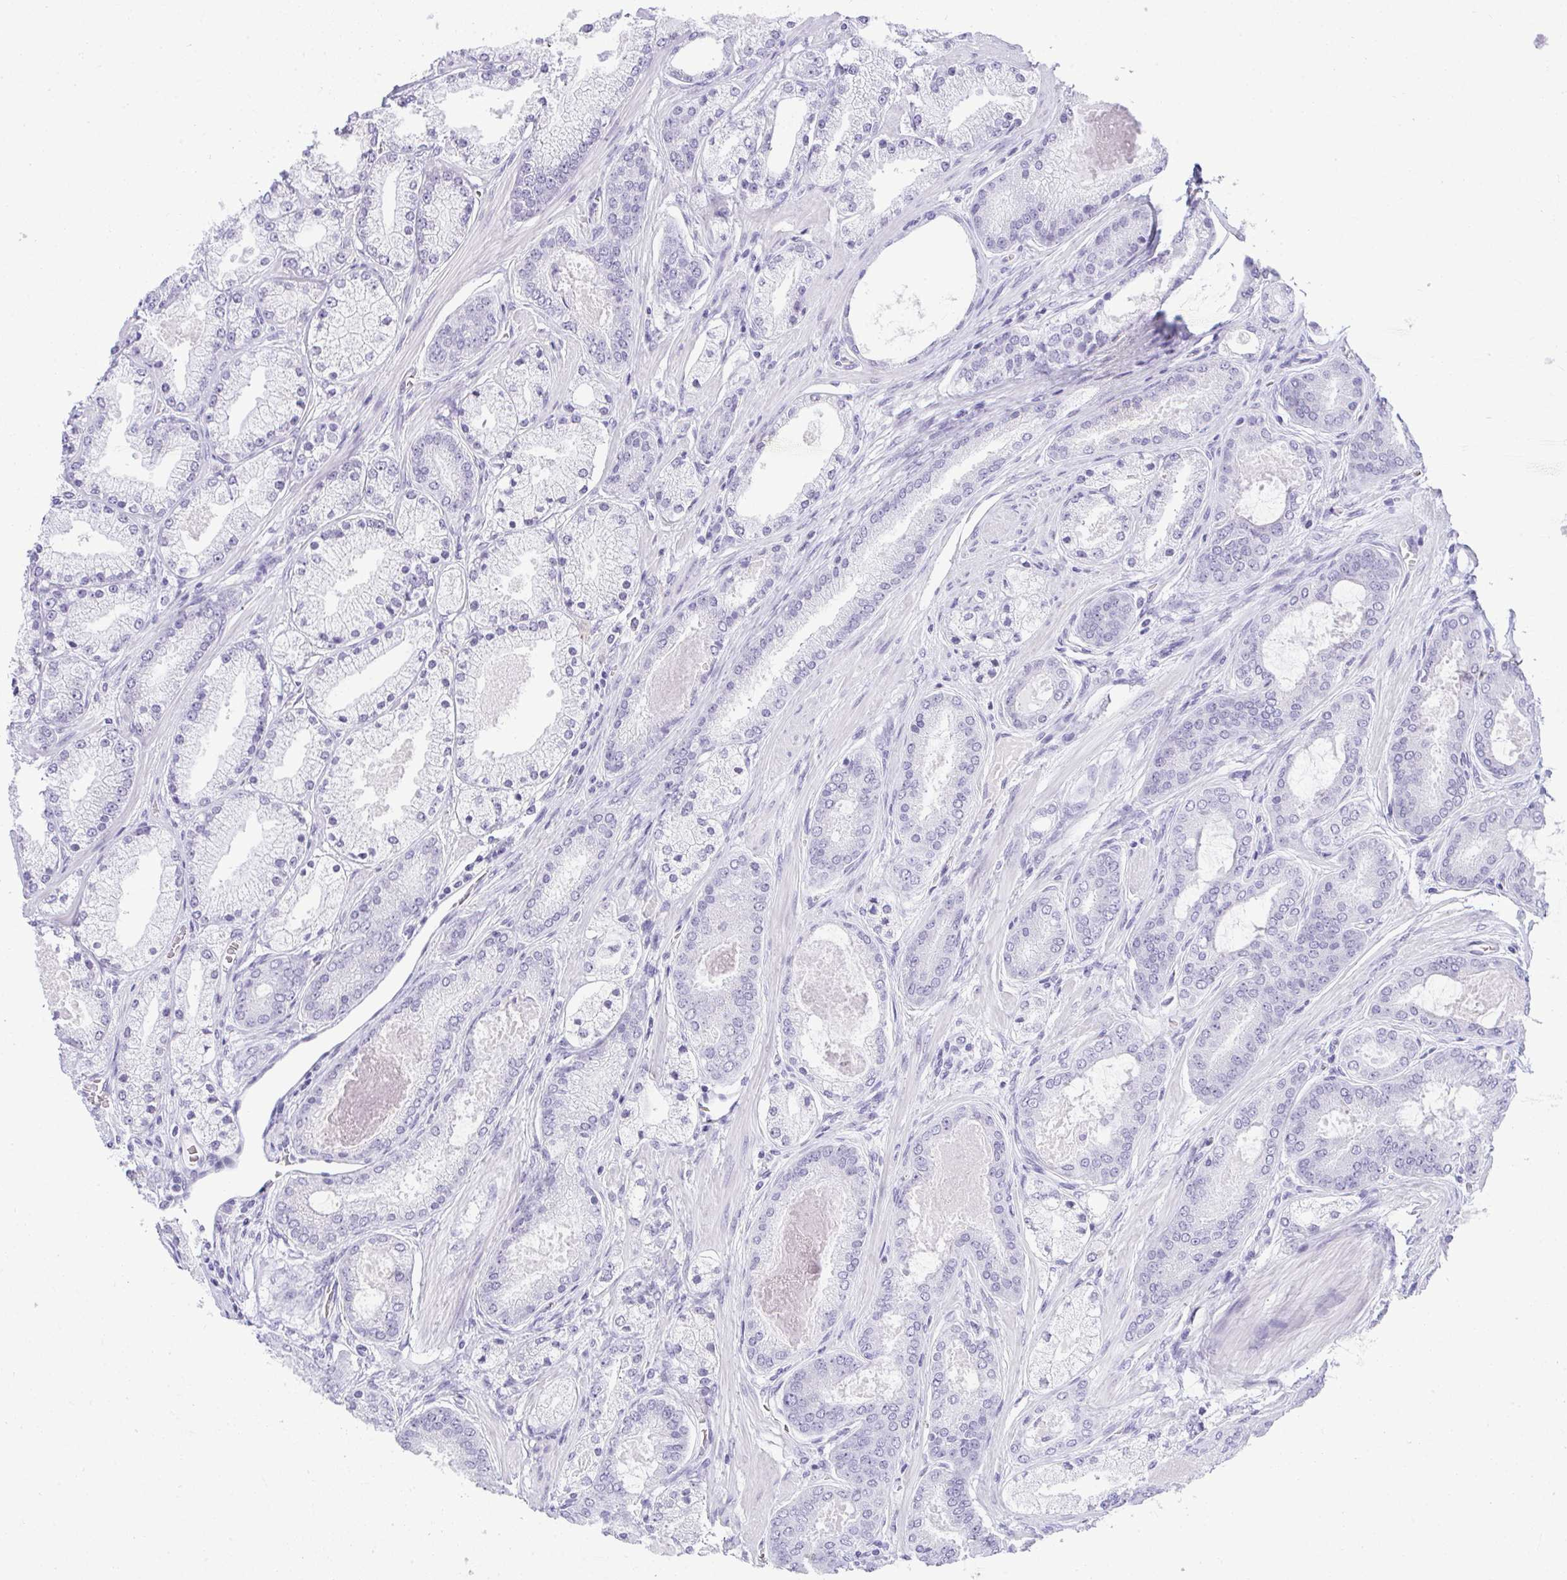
{"staining": {"intensity": "negative", "quantity": "none", "location": "none"}, "tissue": "prostate cancer", "cell_type": "Tumor cells", "image_type": "cancer", "snomed": [{"axis": "morphology", "description": "Adenocarcinoma, High grade"}, {"axis": "topography", "description": "Prostate"}], "caption": "IHC histopathology image of neoplastic tissue: prostate high-grade adenocarcinoma stained with DAB (3,3'-diaminobenzidine) shows no significant protein staining in tumor cells.", "gene": "PLA2G1B", "patient": {"sex": "male", "age": 63}}